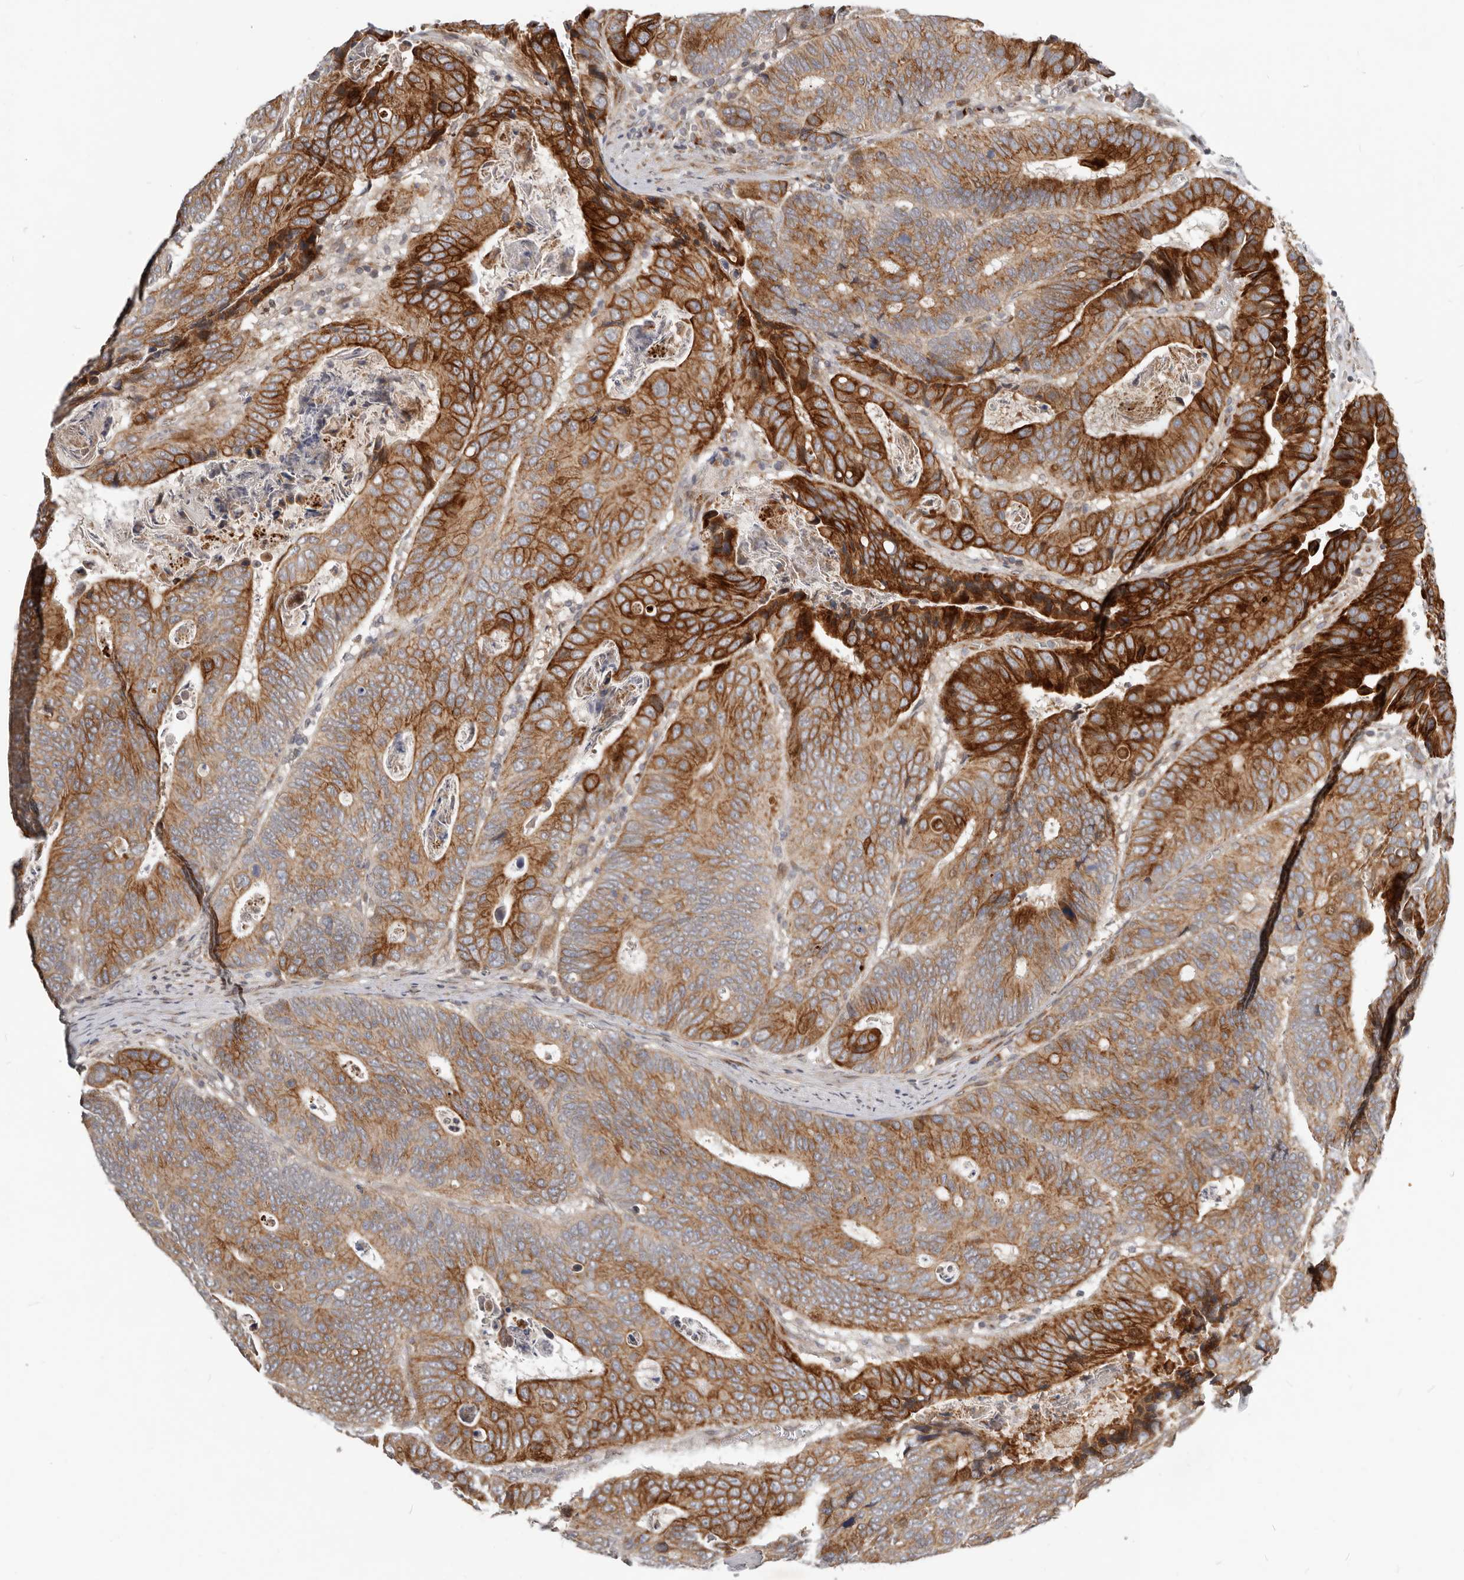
{"staining": {"intensity": "strong", "quantity": "25%-75%", "location": "cytoplasmic/membranous"}, "tissue": "colorectal cancer", "cell_type": "Tumor cells", "image_type": "cancer", "snomed": [{"axis": "morphology", "description": "Inflammation, NOS"}, {"axis": "morphology", "description": "Adenocarcinoma, NOS"}, {"axis": "topography", "description": "Colon"}], "caption": "Immunohistochemistry (IHC) photomicrograph of colorectal cancer stained for a protein (brown), which exhibits high levels of strong cytoplasmic/membranous expression in about 25%-75% of tumor cells.", "gene": "NPY4R", "patient": {"sex": "male", "age": 72}}